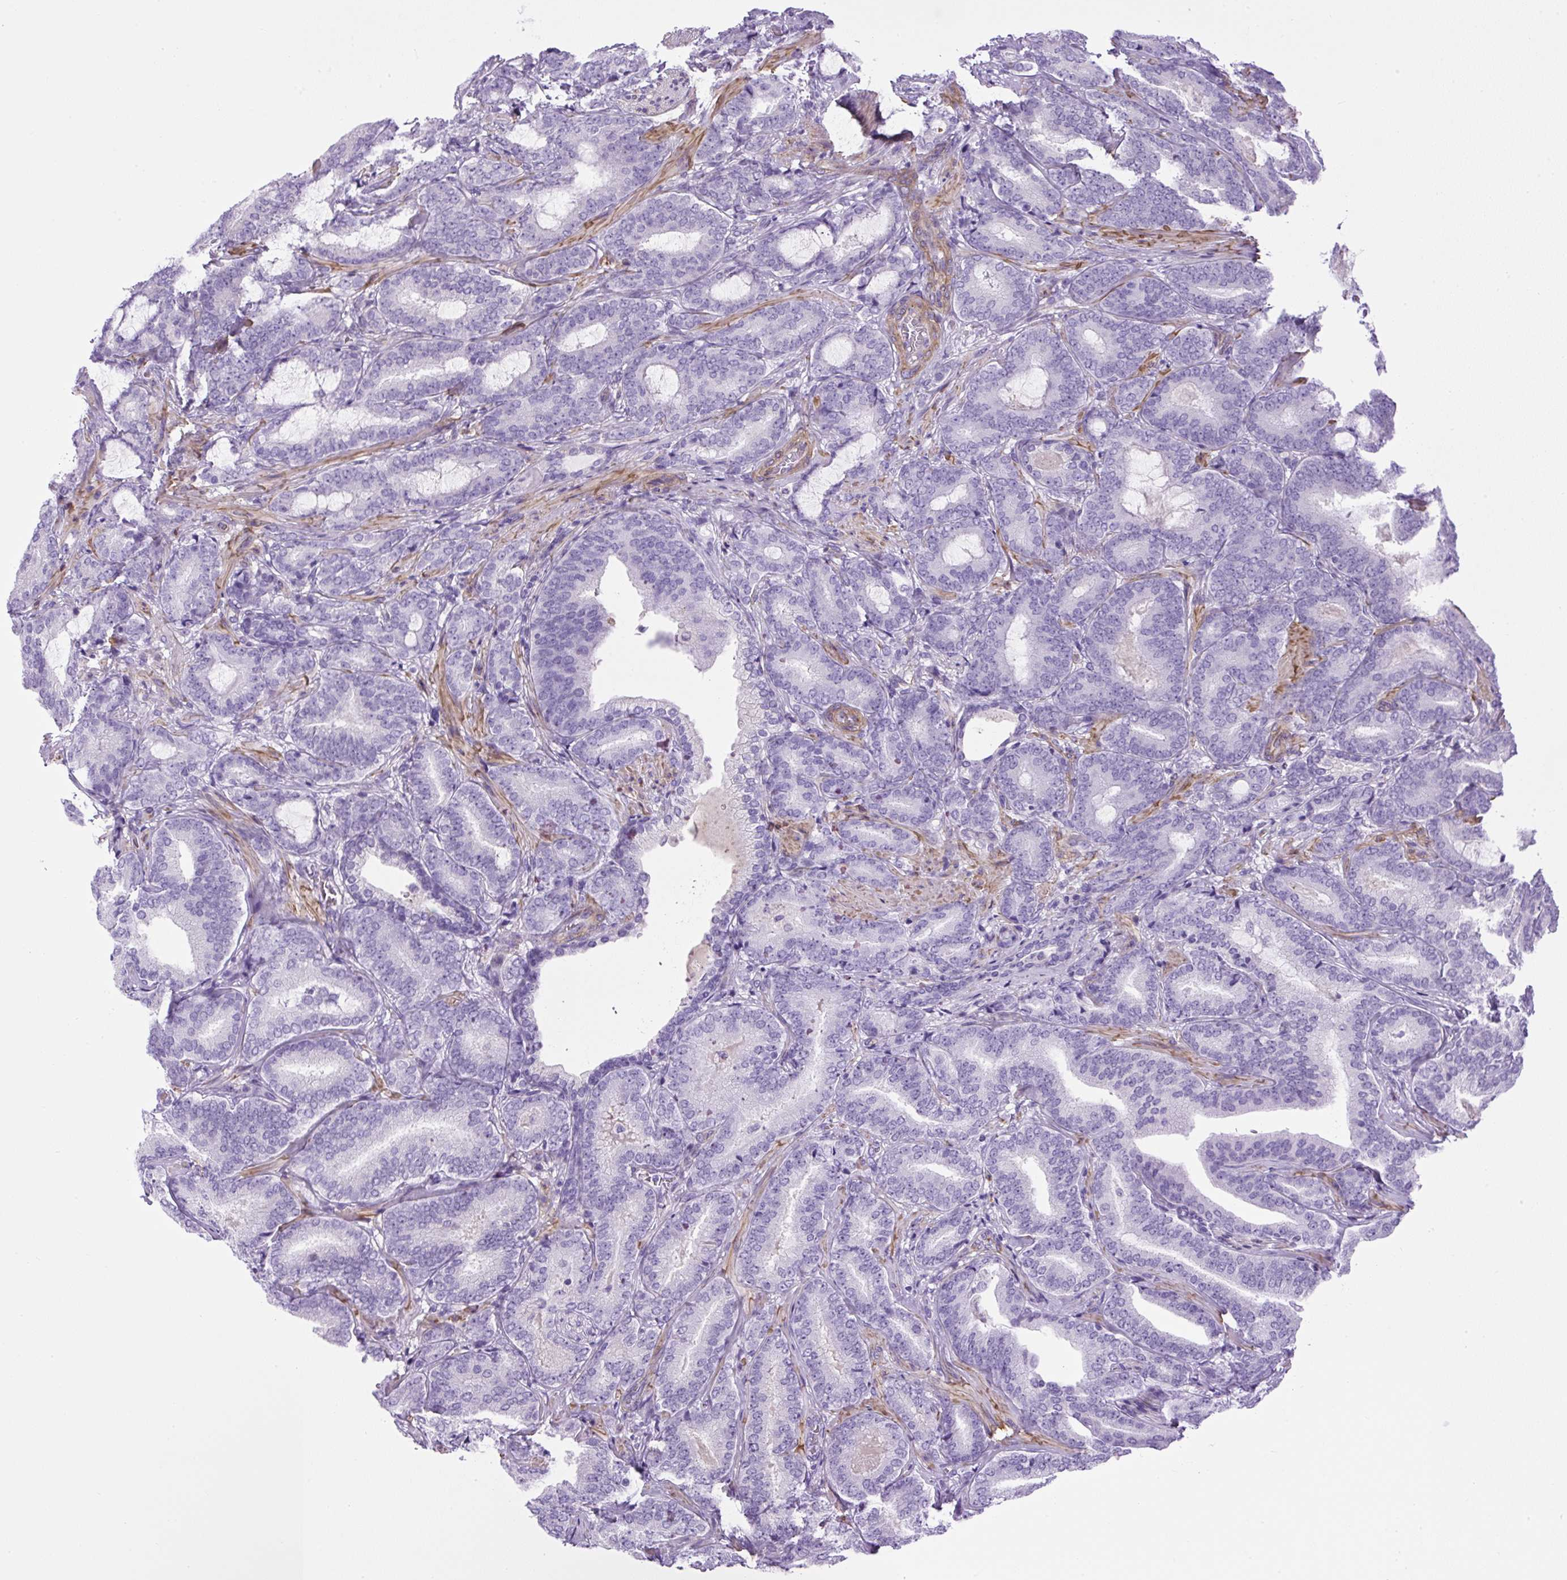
{"staining": {"intensity": "negative", "quantity": "none", "location": "none"}, "tissue": "prostate cancer", "cell_type": "Tumor cells", "image_type": "cancer", "snomed": [{"axis": "morphology", "description": "Adenocarcinoma, Low grade"}, {"axis": "topography", "description": "Prostate and seminal vesicle, NOS"}], "caption": "Human adenocarcinoma (low-grade) (prostate) stained for a protein using immunohistochemistry (IHC) shows no positivity in tumor cells.", "gene": "VWA7", "patient": {"sex": "male", "age": 61}}